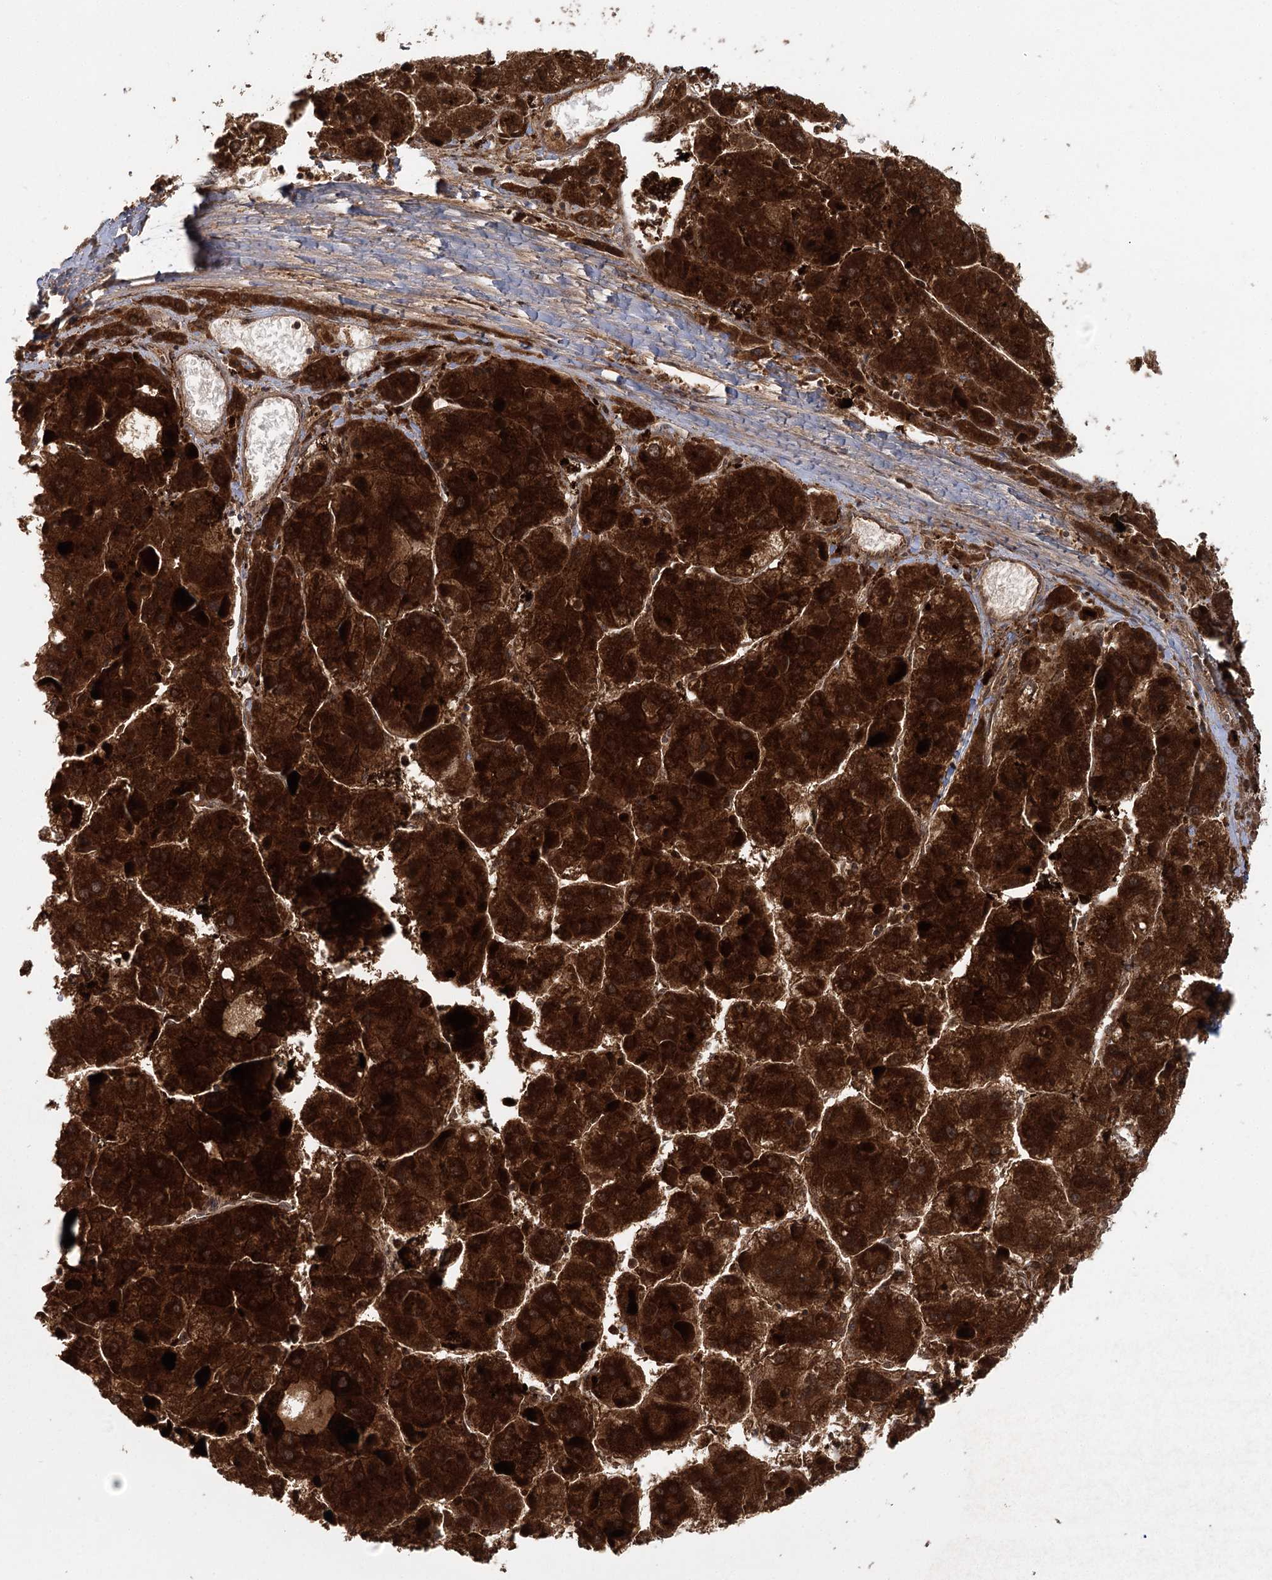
{"staining": {"intensity": "strong", "quantity": ">75%", "location": "cytoplasmic/membranous"}, "tissue": "liver cancer", "cell_type": "Tumor cells", "image_type": "cancer", "snomed": [{"axis": "morphology", "description": "Carcinoma, Hepatocellular, NOS"}, {"axis": "topography", "description": "Liver"}], "caption": "Immunohistochemistry (IHC) staining of liver hepatocellular carcinoma, which shows high levels of strong cytoplasmic/membranous expression in about >75% of tumor cells indicating strong cytoplasmic/membranous protein positivity. The staining was performed using DAB (3,3'-diaminobenzidine) (brown) for protein detection and nuclei were counterstained in hematoxylin (blue).", "gene": "MICU1", "patient": {"sex": "female", "age": 73}}